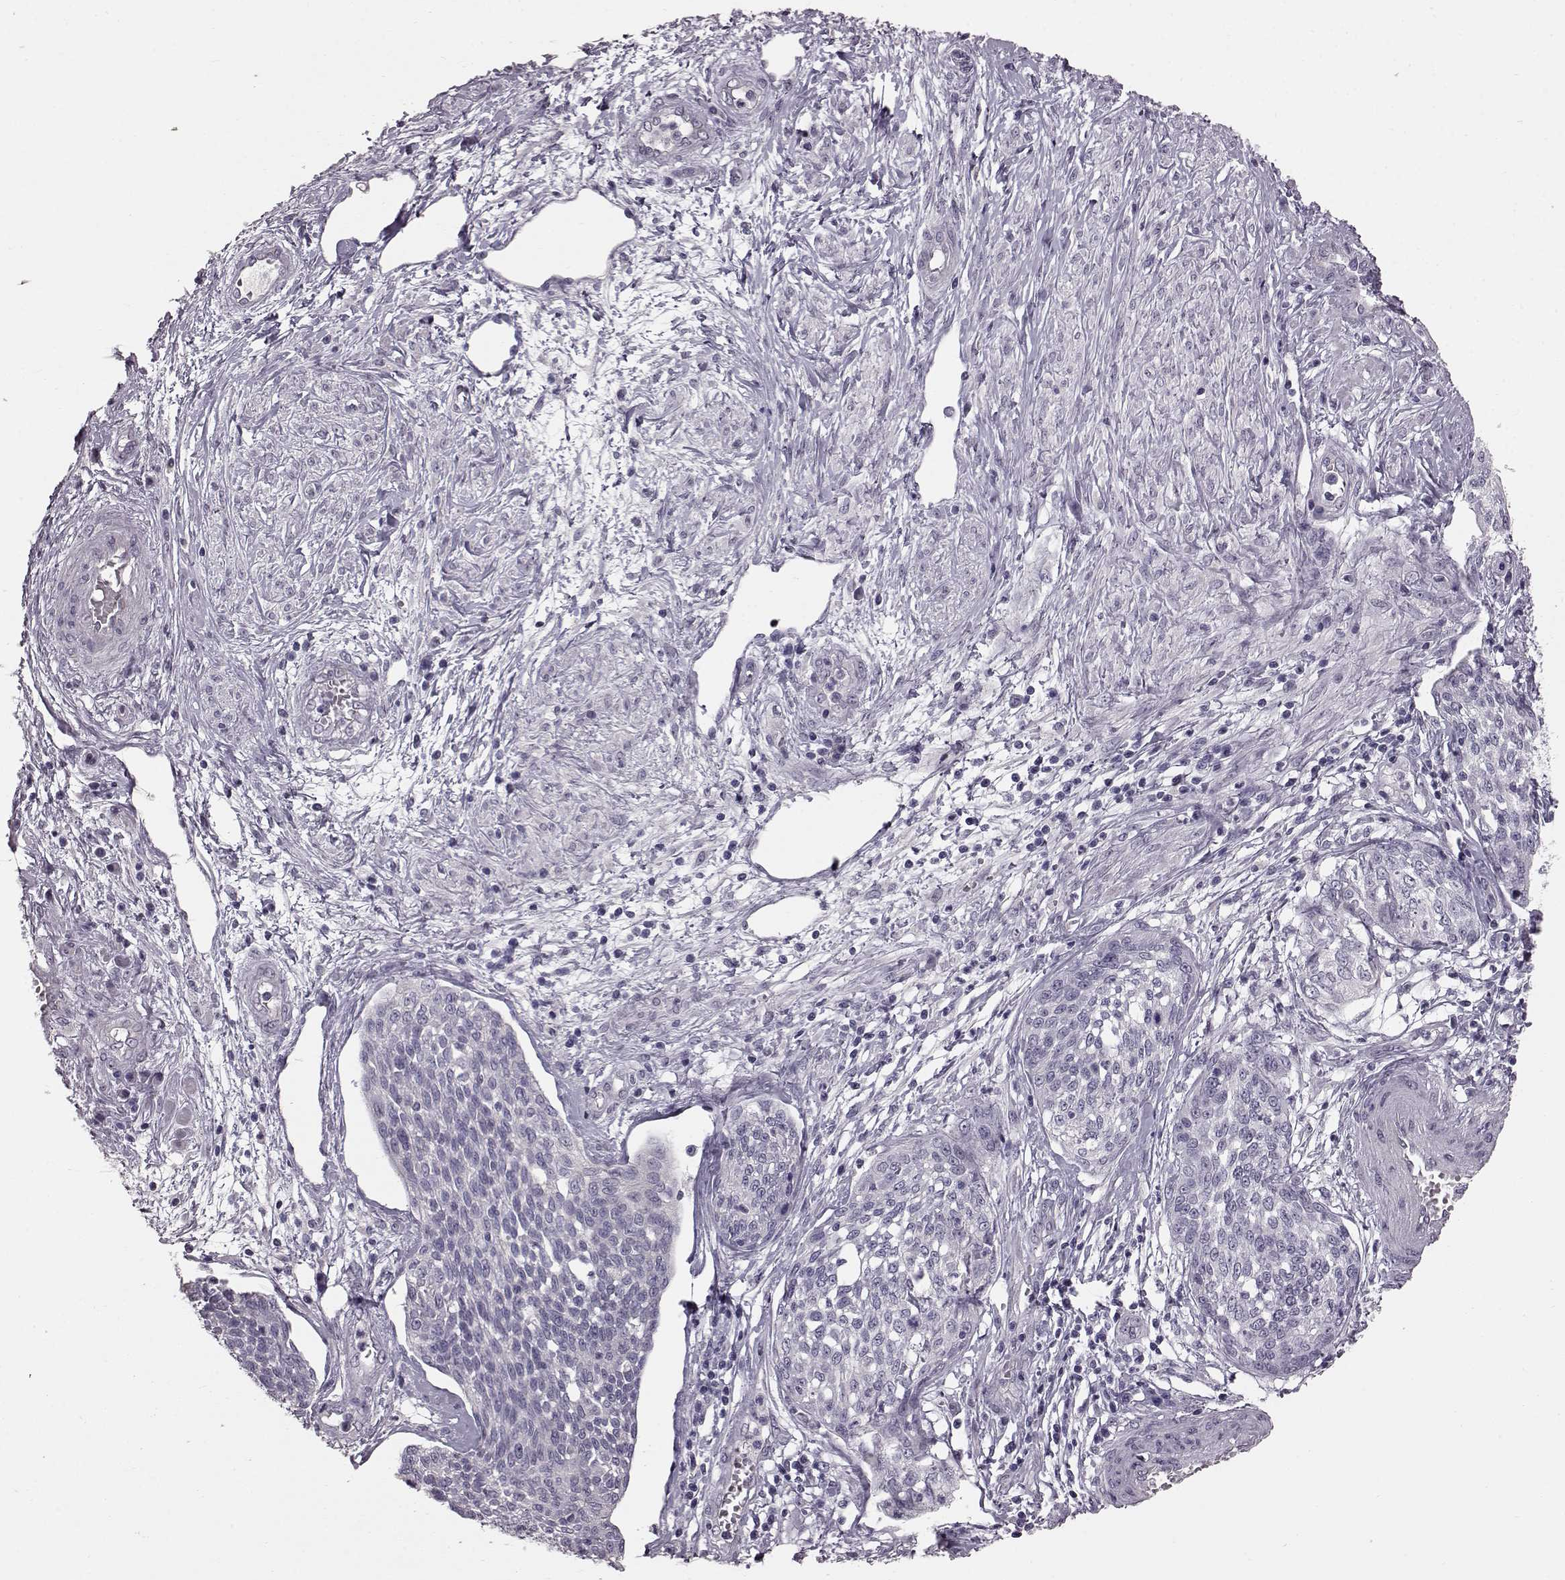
{"staining": {"intensity": "negative", "quantity": "none", "location": "none"}, "tissue": "cervical cancer", "cell_type": "Tumor cells", "image_type": "cancer", "snomed": [{"axis": "morphology", "description": "Squamous cell carcinoma, NOS"}, {"axis": "topography", "description": "Cervix"}], "caption": "DAB immunohistochemical staining of cervical cancer demonstrates no significant expression in tumor cells. The staining was performed using DAB (3,3'-diaminobenzidine) to visualize the protein expression in brown, while the nuclei were stained in blue with hematoxylin (Magnification: 20x).", "gene": "TCHHL1", "patient": {"sex": "female", "age": 34}}